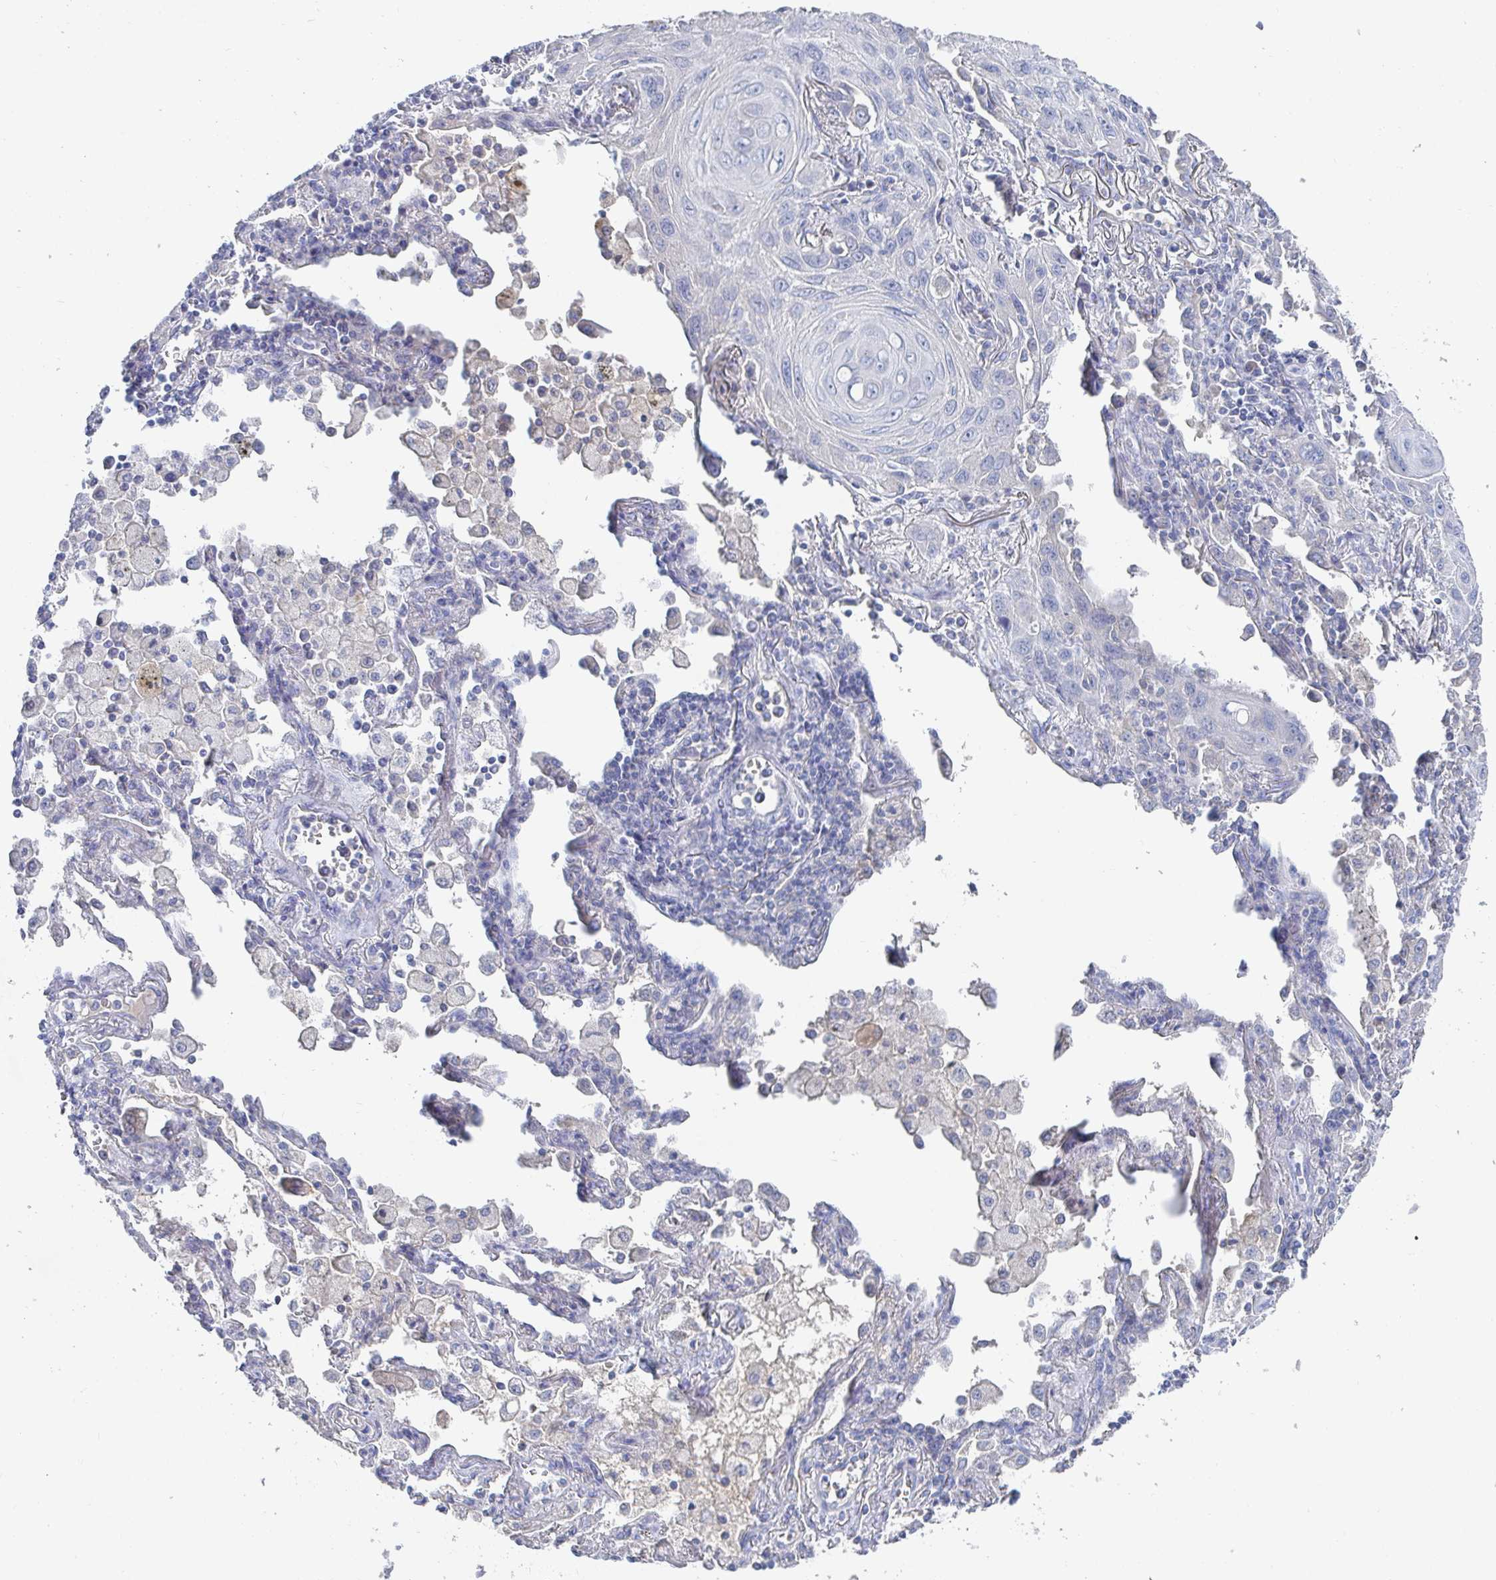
{"staining": {"intensity": "negative", "quantity": "none", "location": "none"}, "tissue": "lung cancer", "cell_type": "Tumor cells", "image_type": "cancer", "snomed": [{"axis": "morphology", "description": "Squamous cell carcinoma, NOS"}, {"axis": "topography", "description": "Lung"}], "caption": "There is no significant staining in tumor cells of lung cancer (squamous cell carcinoma).", "gene": "ZNF430", "patient": {"sex": "male", "age": 79}}